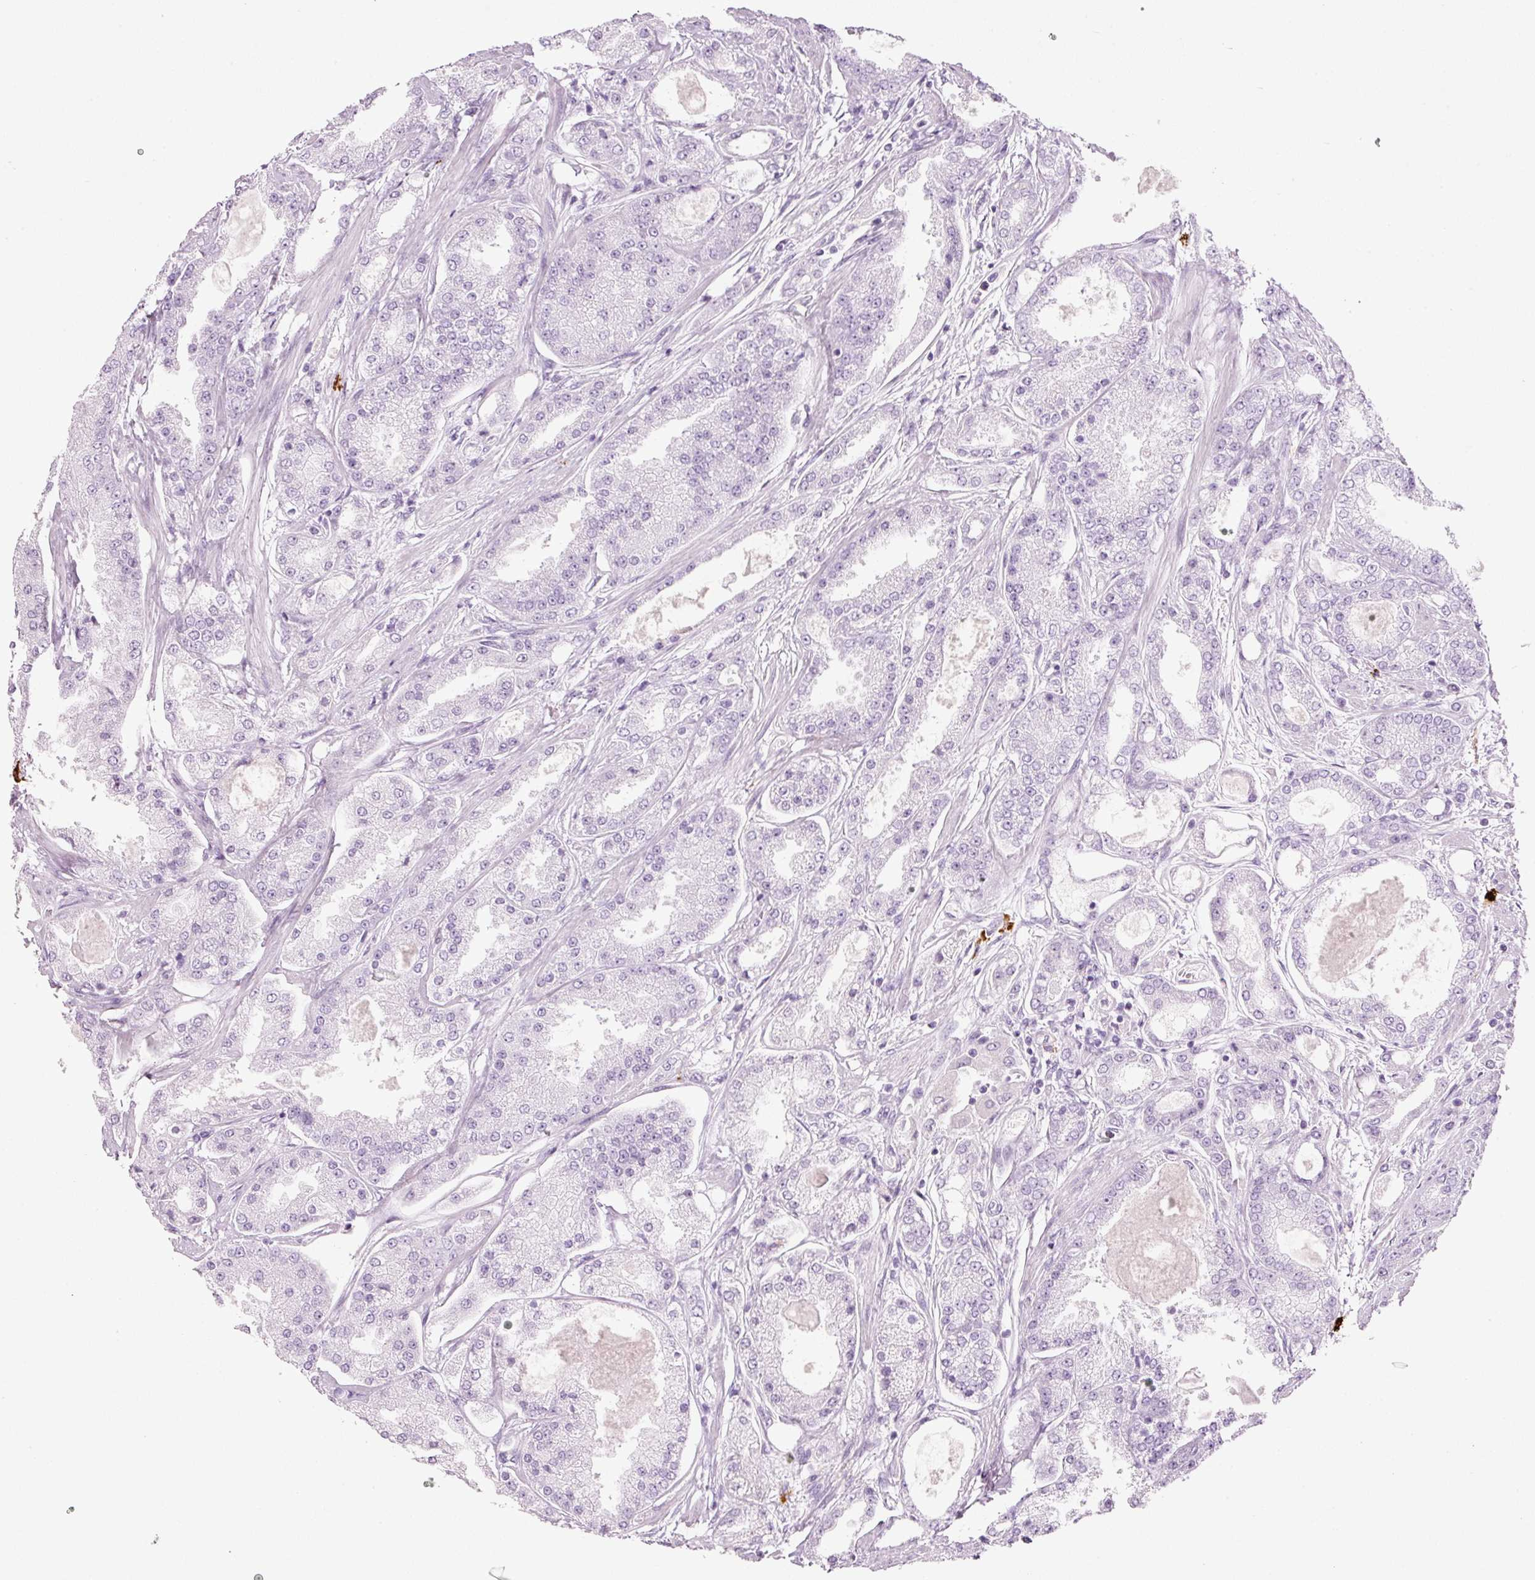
{"staining": {"intensity": "negative", "quantity": "none", "location": "none"}, "tissue": "prostate cancer", "cell_type": "Tumor cells", "image_type": "cancer", "snomed": [{"axis": "morphology", "description": "Adenocarcinoma, High grade"}, {"axis": "topography", "description": "Prostate"}], "caption": "Immunohistochemical staining of prostate cancer (high-grade adenocarcinoma) exhibits no significant positivity in tumor cells.", "gene": "CMA1", "patient": {"sex": "male", "age": 69}}